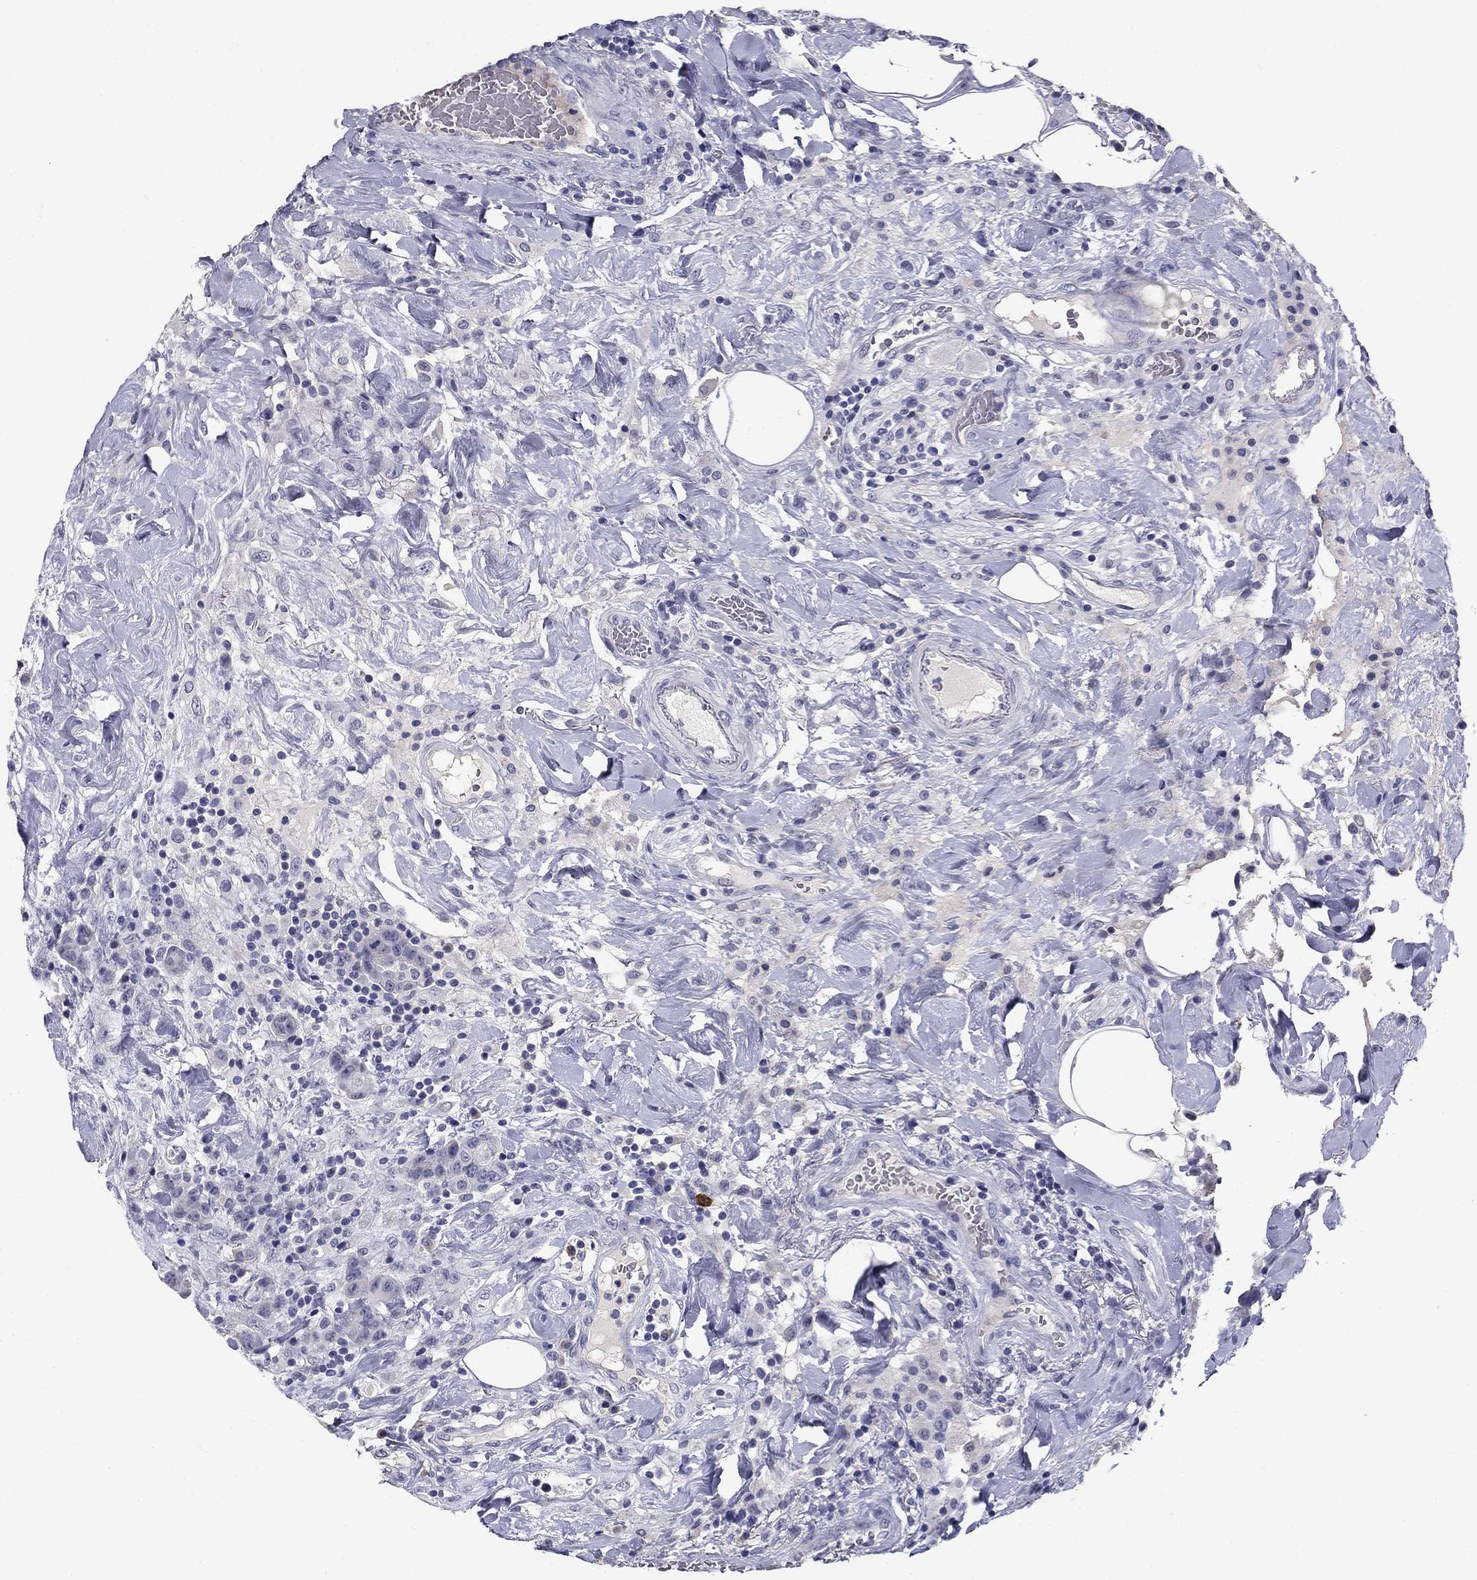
{"staining": {"intensity": "negative", "quantity": "none", "location": "none"}, "tissue": "colorectal cancer", "cell_type": "Tumor cells", "image_type": "cancer", "snomed": [{"axis": "morphology", "description": "Adenocarcinoma, NOS"}, {"axis": "topography", "description": "Colon"}], "caption": "DAB immunohistochemical staining of human colorectal cancer reveals no significant expression in tumor cells. Nuclei are stained in blue.", "gene": "POMC", "patient": {"sex": "female", "age": 69}}